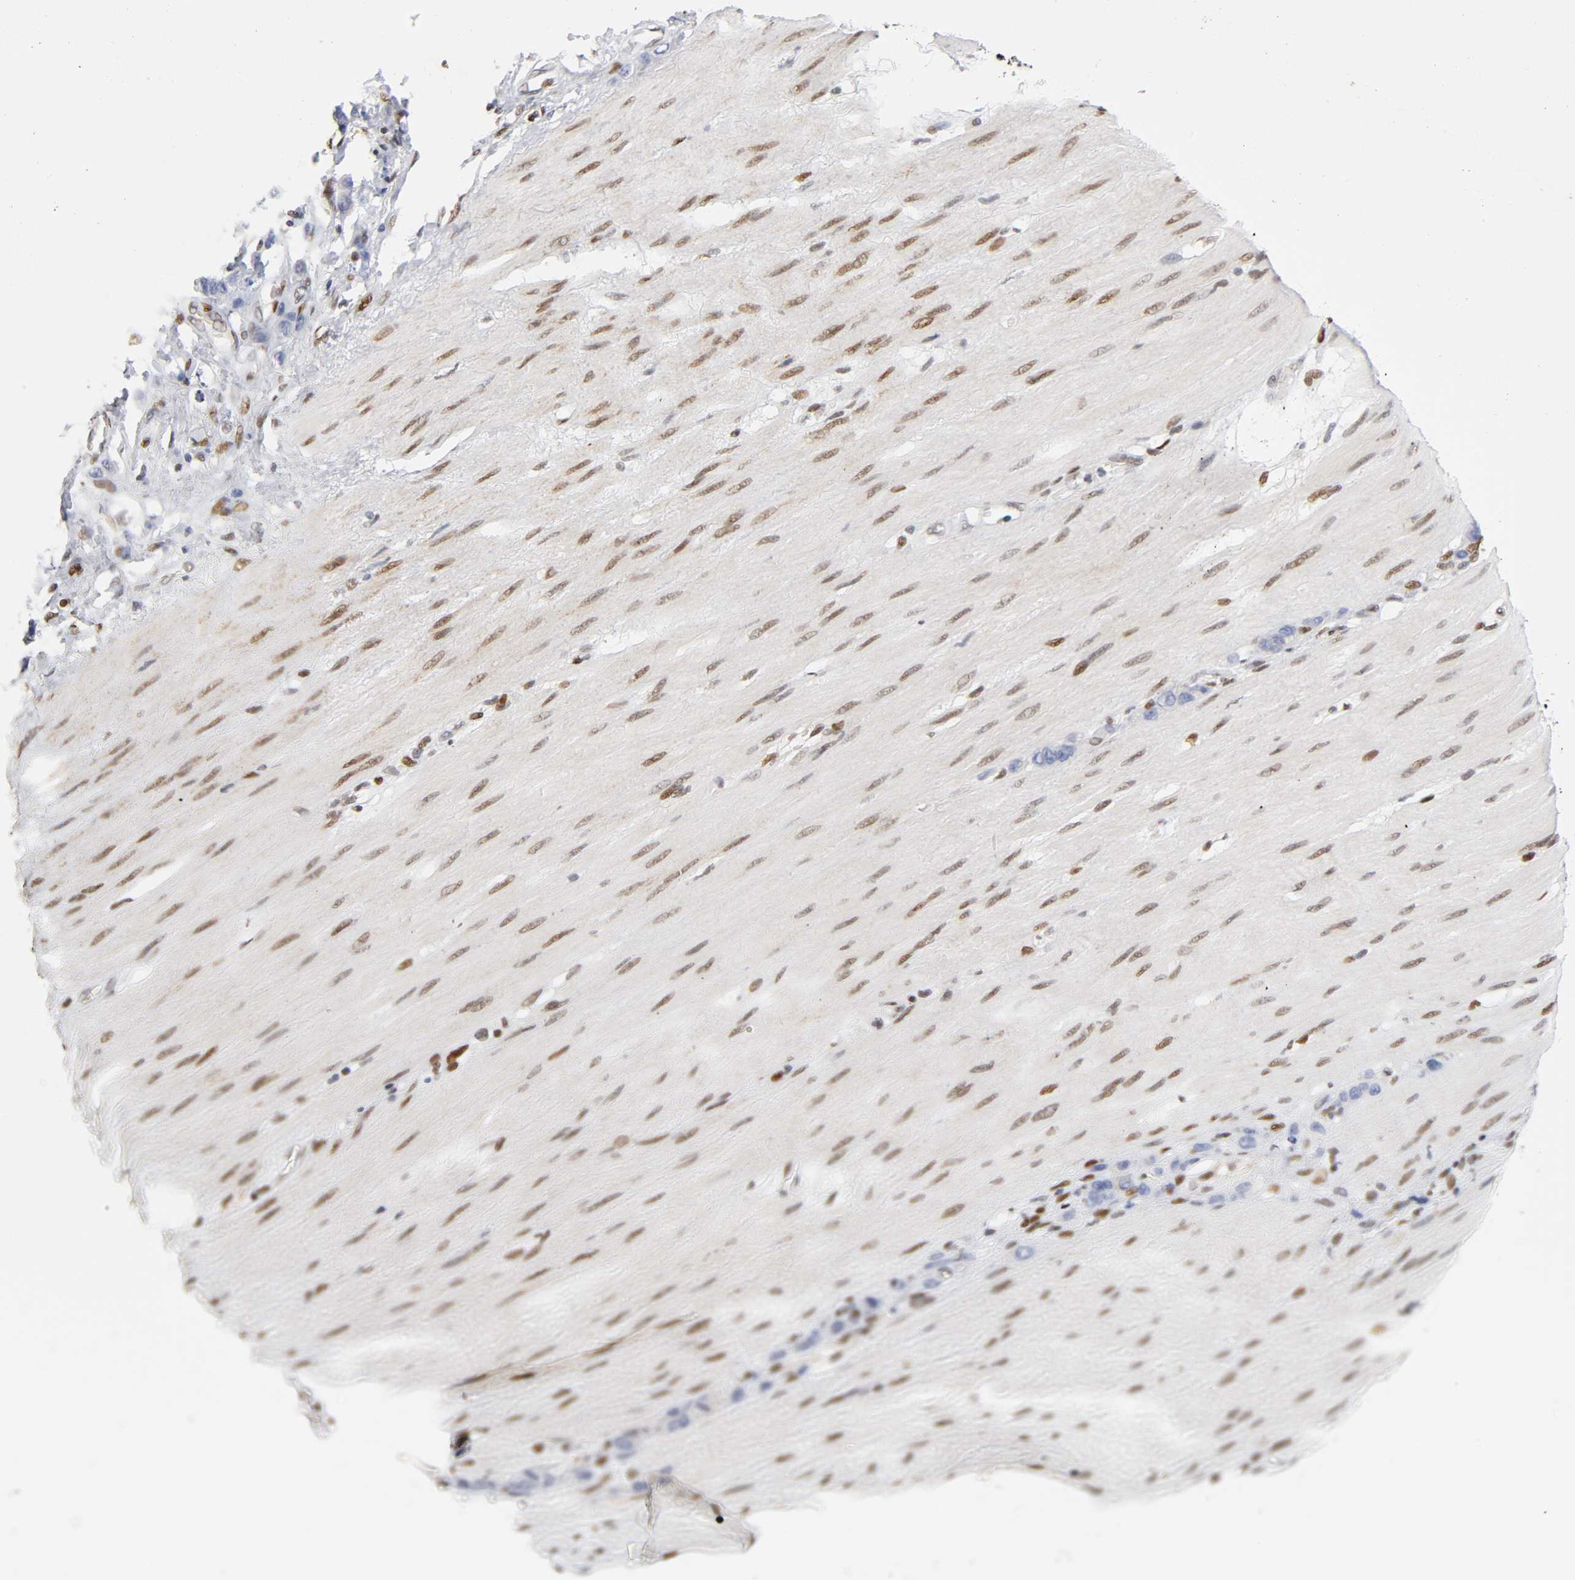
{"staining": {"intensity": "negative", "quantity": "none", "location": "none"}, "tissue": "stomach cancer", "cell_type": "Tumor cells", "image_type": "cancer", "snomed": [{"axis": "morphology", "description": "Adenocarcinoma, NOS"}, {"axis": "topography", "description": "Stomach"}], "caption": "This image is of stomach cancer stained with immunohistochemistry to label a protein in brown with the nuclei are counter-stained blue. There is no positivity in tumor cells.", "gene": "NR3C1", "patient": {"sex": "male", "age": 82}}